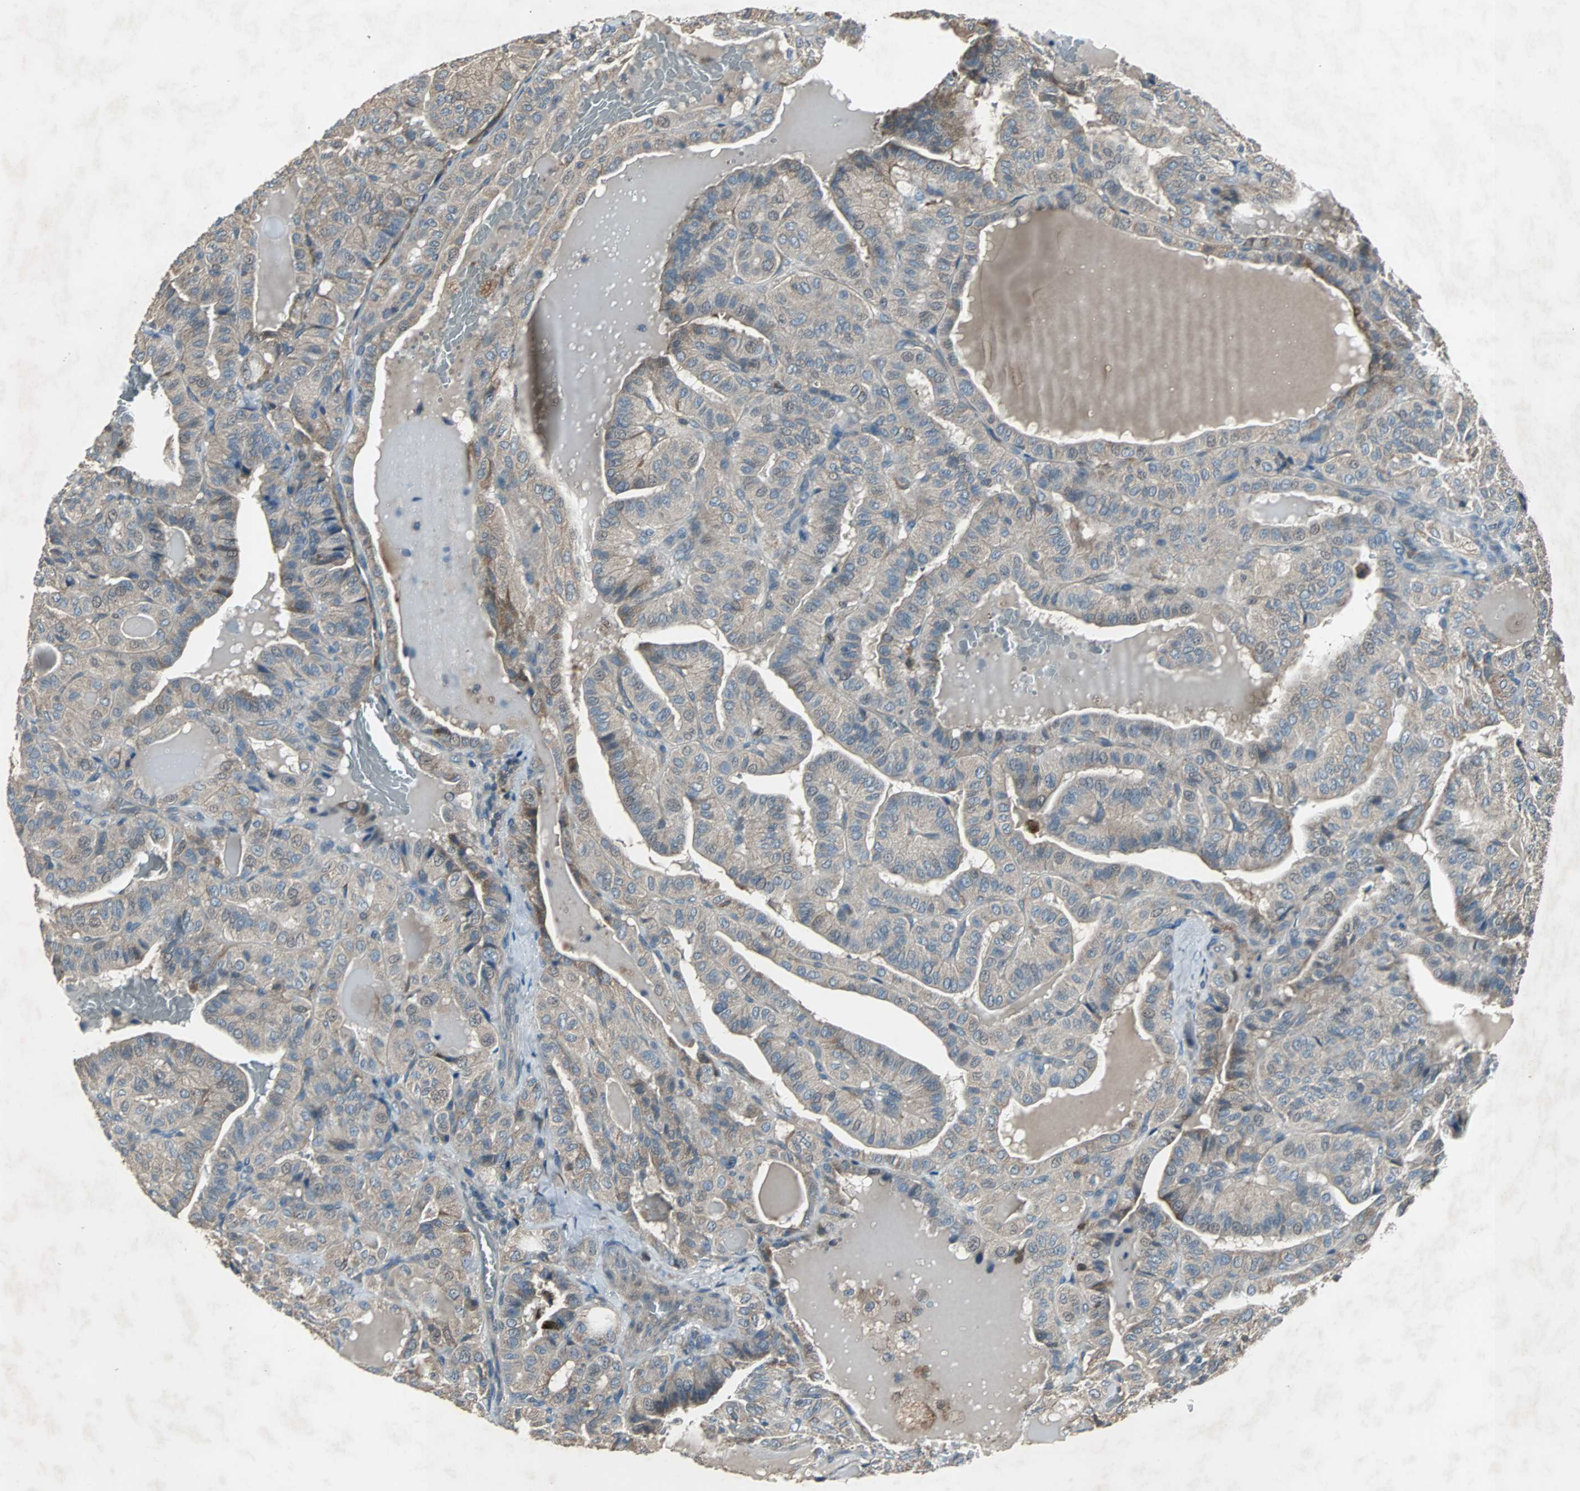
{"staining": {"intensity": "weak", "quantity": ">75%", "location": "cytoplasmic/membranous"}, "tissue": "thyroid cancer", "cell_type": "Tumor cells", "image_type": "cancer", "snomed": [{"axis": "morphology", "description": "Papillary adenocarcinoma, NOS"}, {"axis": "topography", "description": "Thyroid gland"}], "caption": "Tumor cells display low levels of weak cytoplasmic/membranous positivity in approximately >75% of cells in thyroid papillary adenocarcinoma.", "gene": "SOS1", "patient": {"sex": "male", "age": 77}}